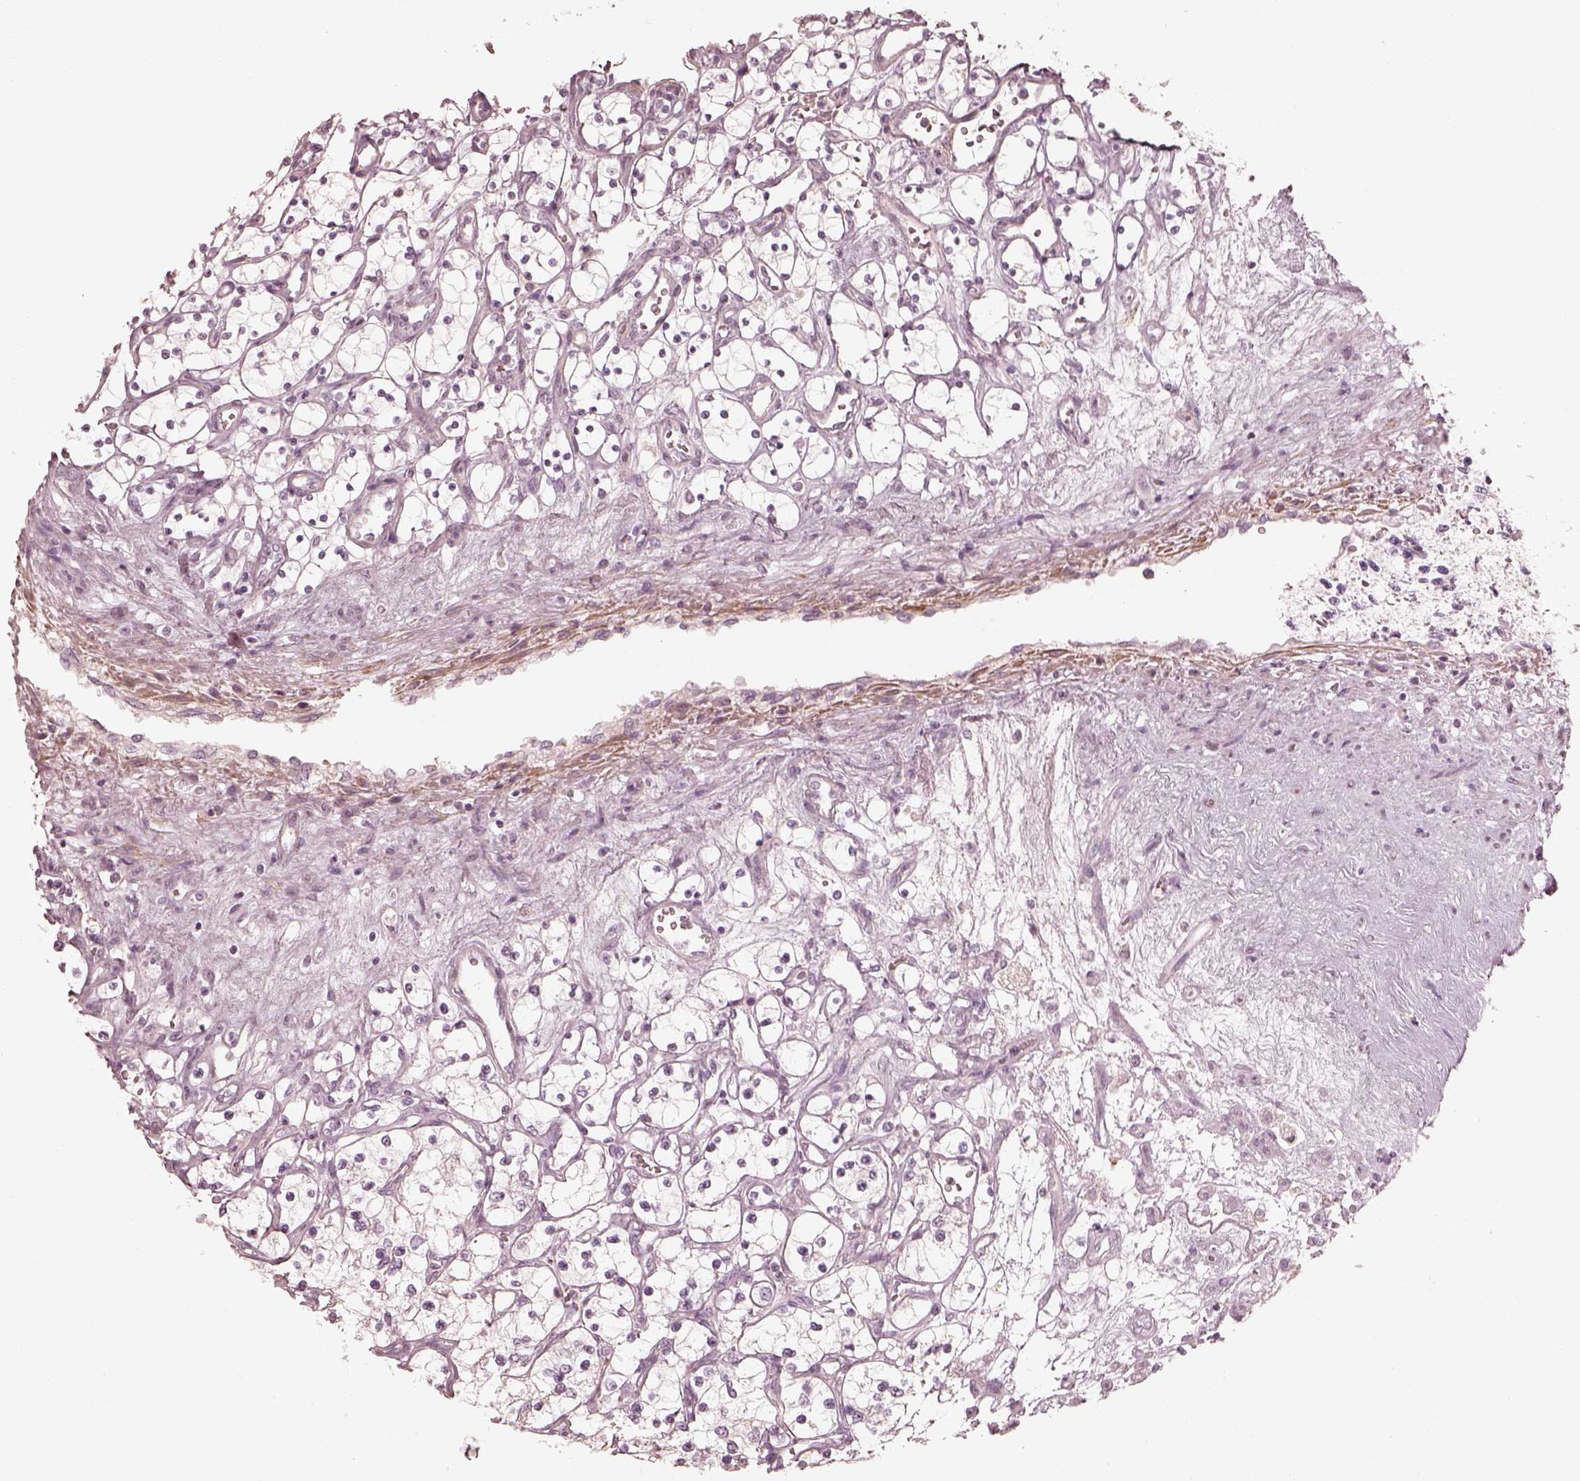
{"staining": {"intensity": "negative", "quantity": "none", "location": "none"}, "tissue": "renal cancer", "cell_type": "Tumor cells", "image_type": "cancer", "snomed": [{"axis": "morphology", "description": "Adenocarcinoma, NOS"}, {"axis": "topography", "description": "Kidney"}], "caption": "IHC of renal adenocarcinoma shows no positivity in tumor cells.", "gene": "PRLHR", "patient": {"sex": "female", "age": 69}}